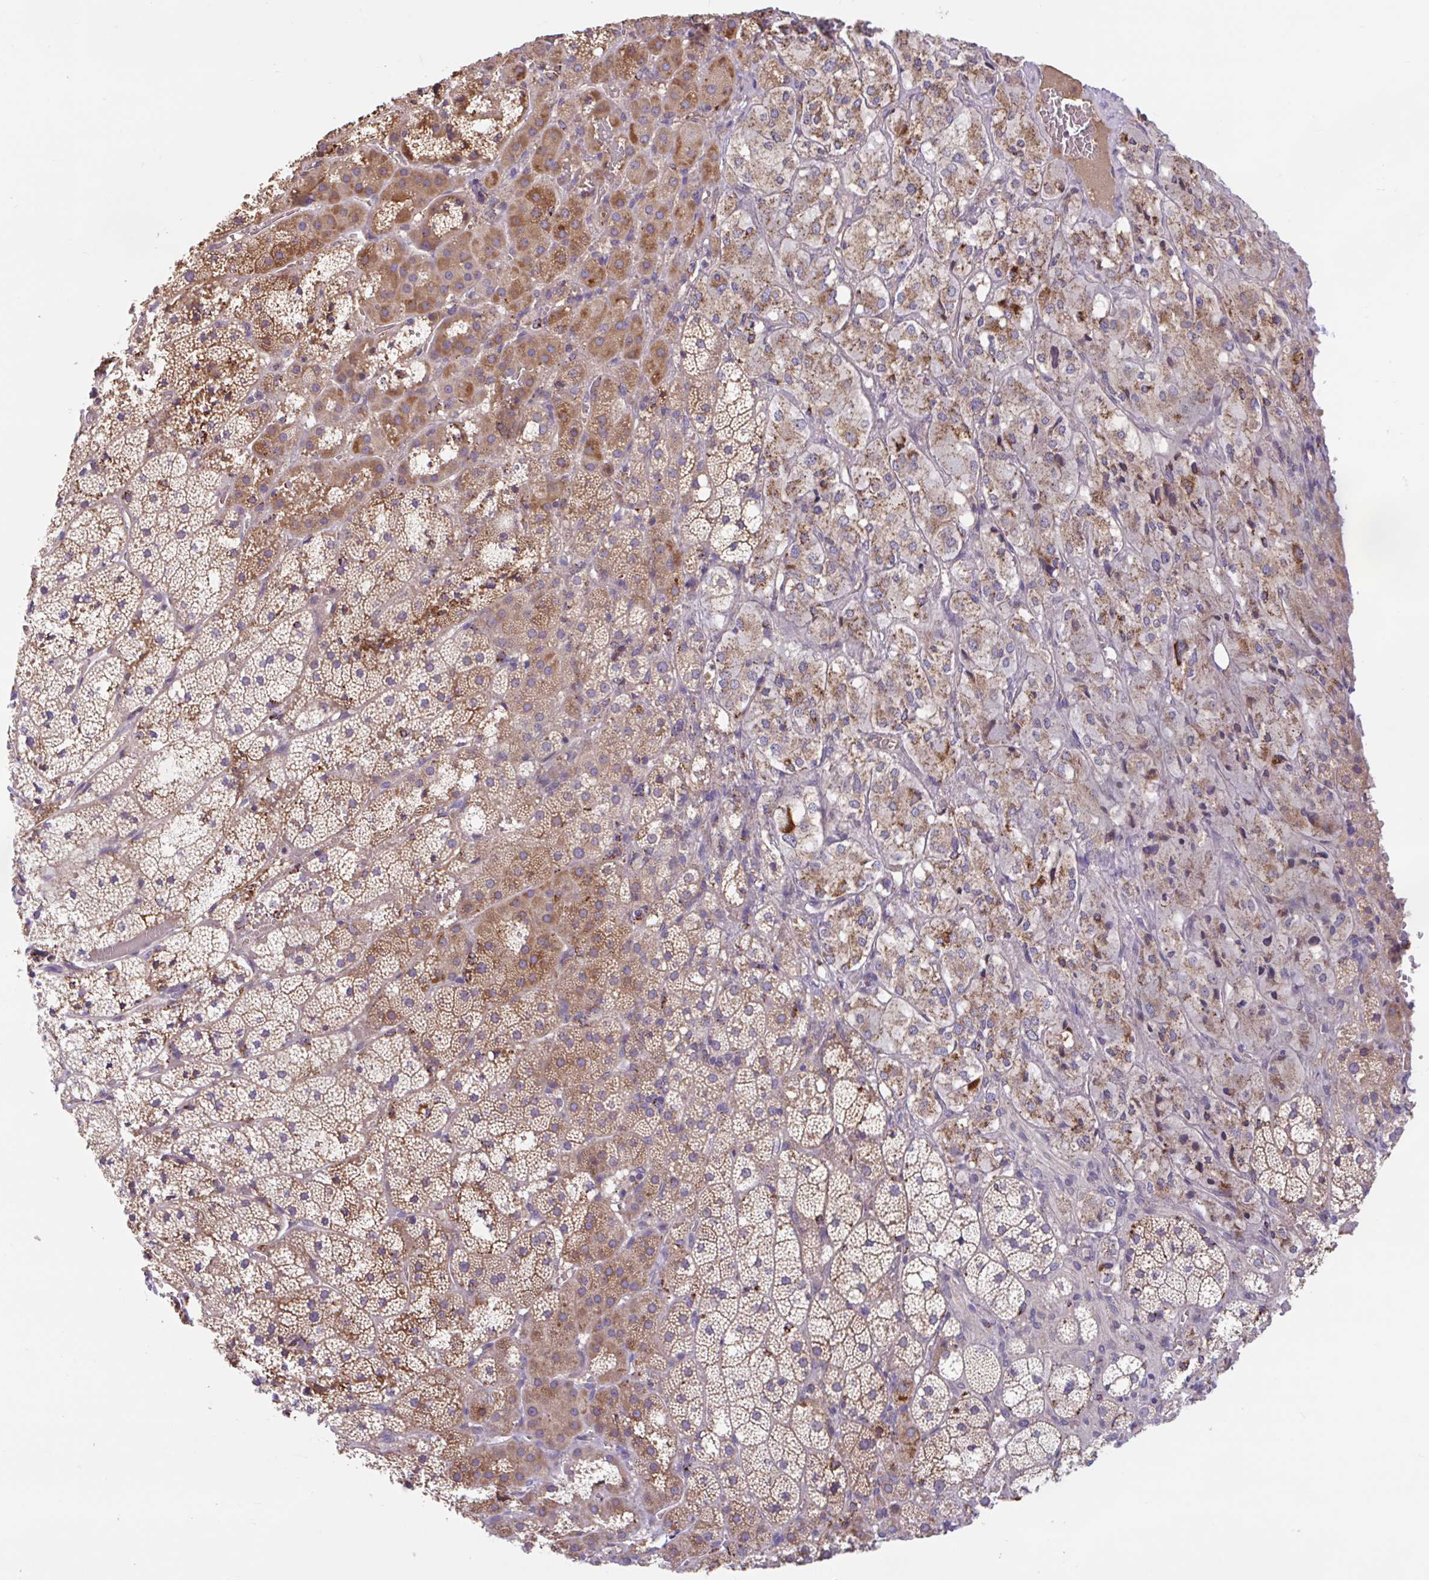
{"staining": {"intensity": "moderate", "quantity": ">75%", "location": "cytoplasmic/membranous"}, "tissue": "adrenal gland", "cell_type": "Glandular cells", "image_type": "normal", "snomed": [{"axis": "morphology", "description": "Normal tissue, NOS"}, {"axis": "topography", "description": "Adrenal gland"}], "caption": "Immunohistochemical staining of normal adrenal gland reveals >75% levels of moderate cytoplasmic/membranous protein expression in approximately >75% of glandular cells.", "gene": "RALBP1", "patient": {"sex": "male", "age": 53}}